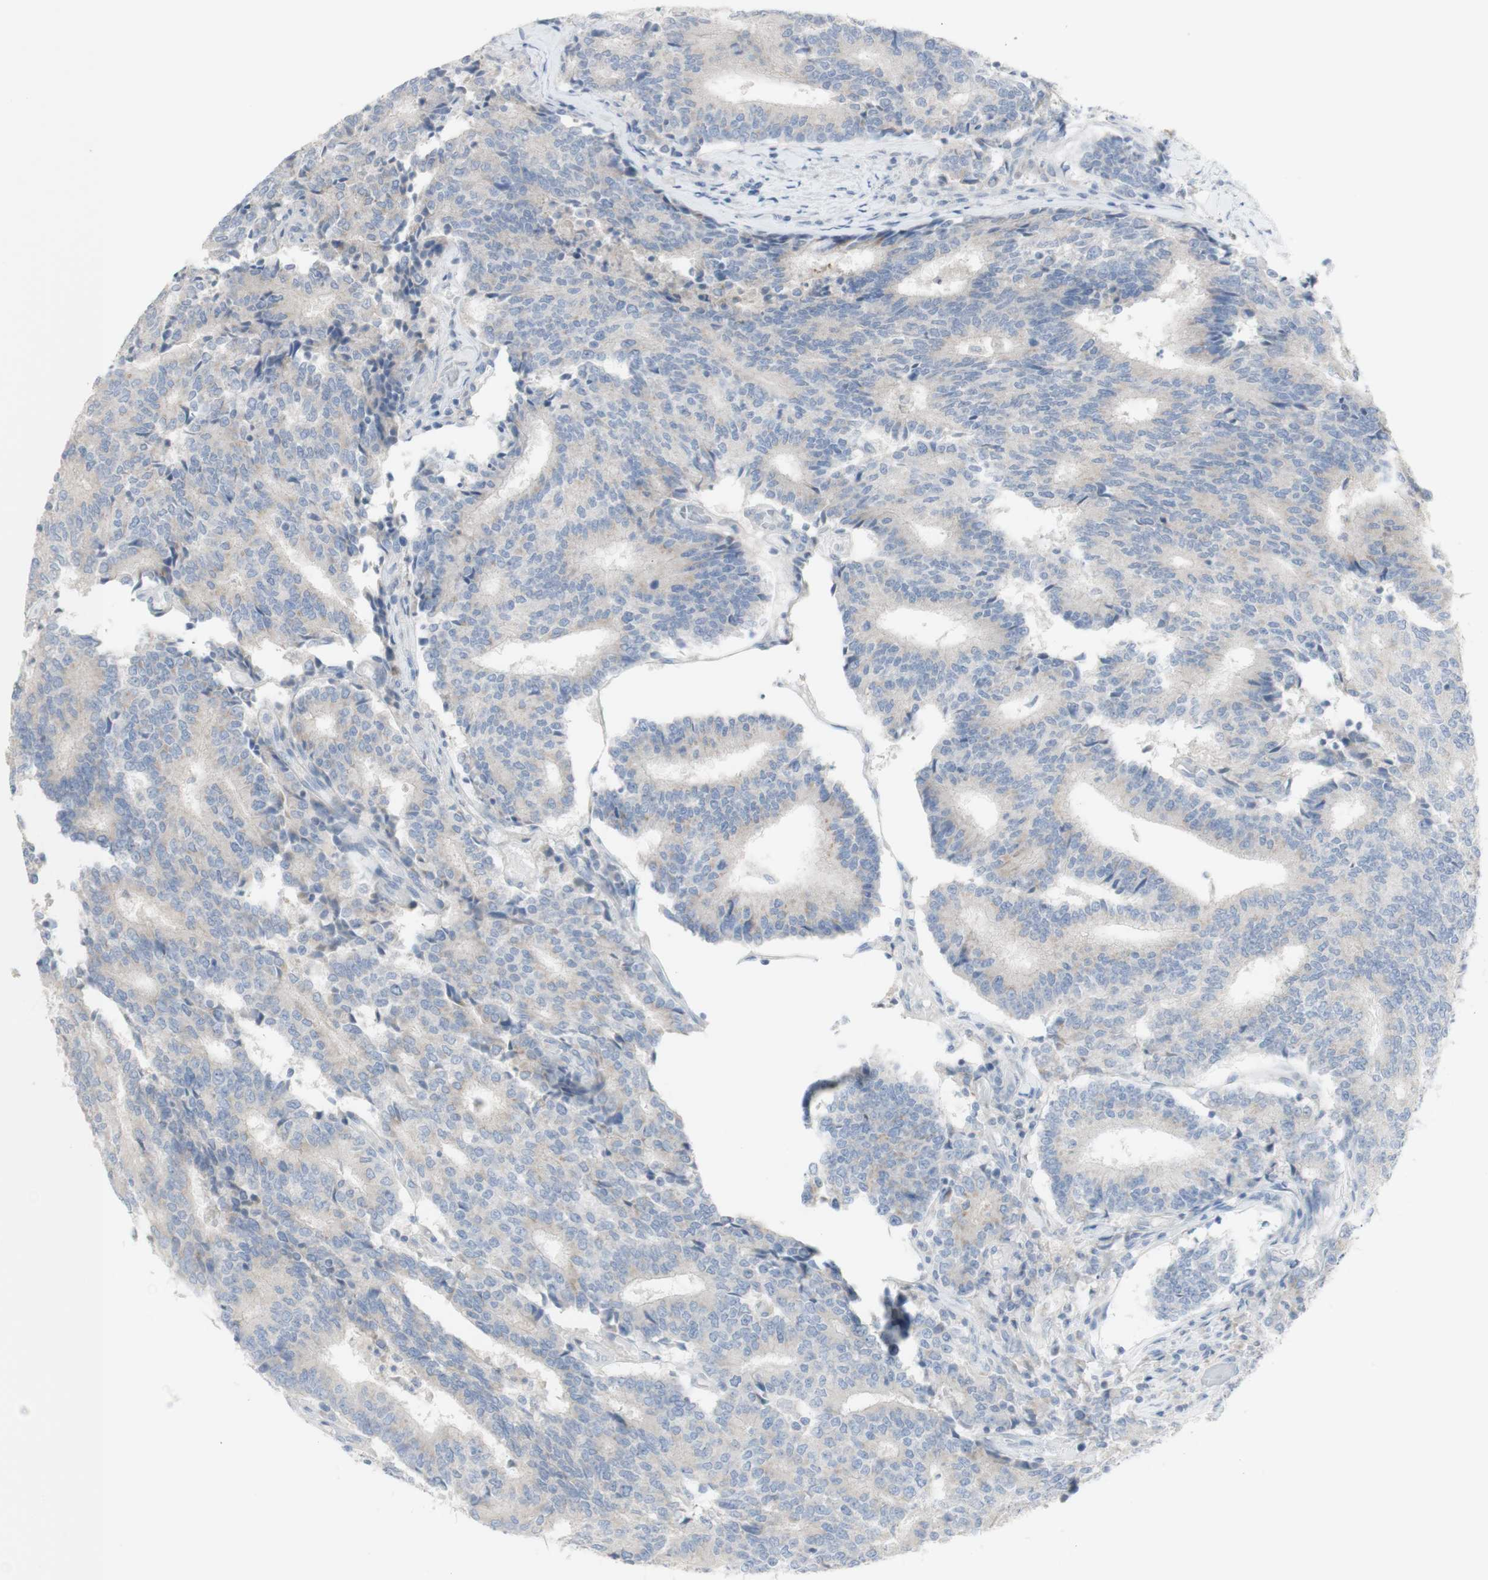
{"staining": {"intensity": "negative", "quantity": "none", "location": "none"}, "tissue": "prostate cancer", "cell_type": "Tumor cells", "image_type": "cancer", "snomed": [{"axis": "morphology", "description": "Normal tissue, NOS"}, {"axis": "morphology", "description": "Adenocarcinoma, High grade"}, {"axis": "topography", "description": "Prostate"}, {"axis": "topography", "description": "Seminal veicle"}], "caption": "The micrograph exhibits no significant expression in tumor cells of adenocarcinoma (high-grade) (prostate).", "gene": "CD207", "patient": {"sex": "male", "age": 55}}